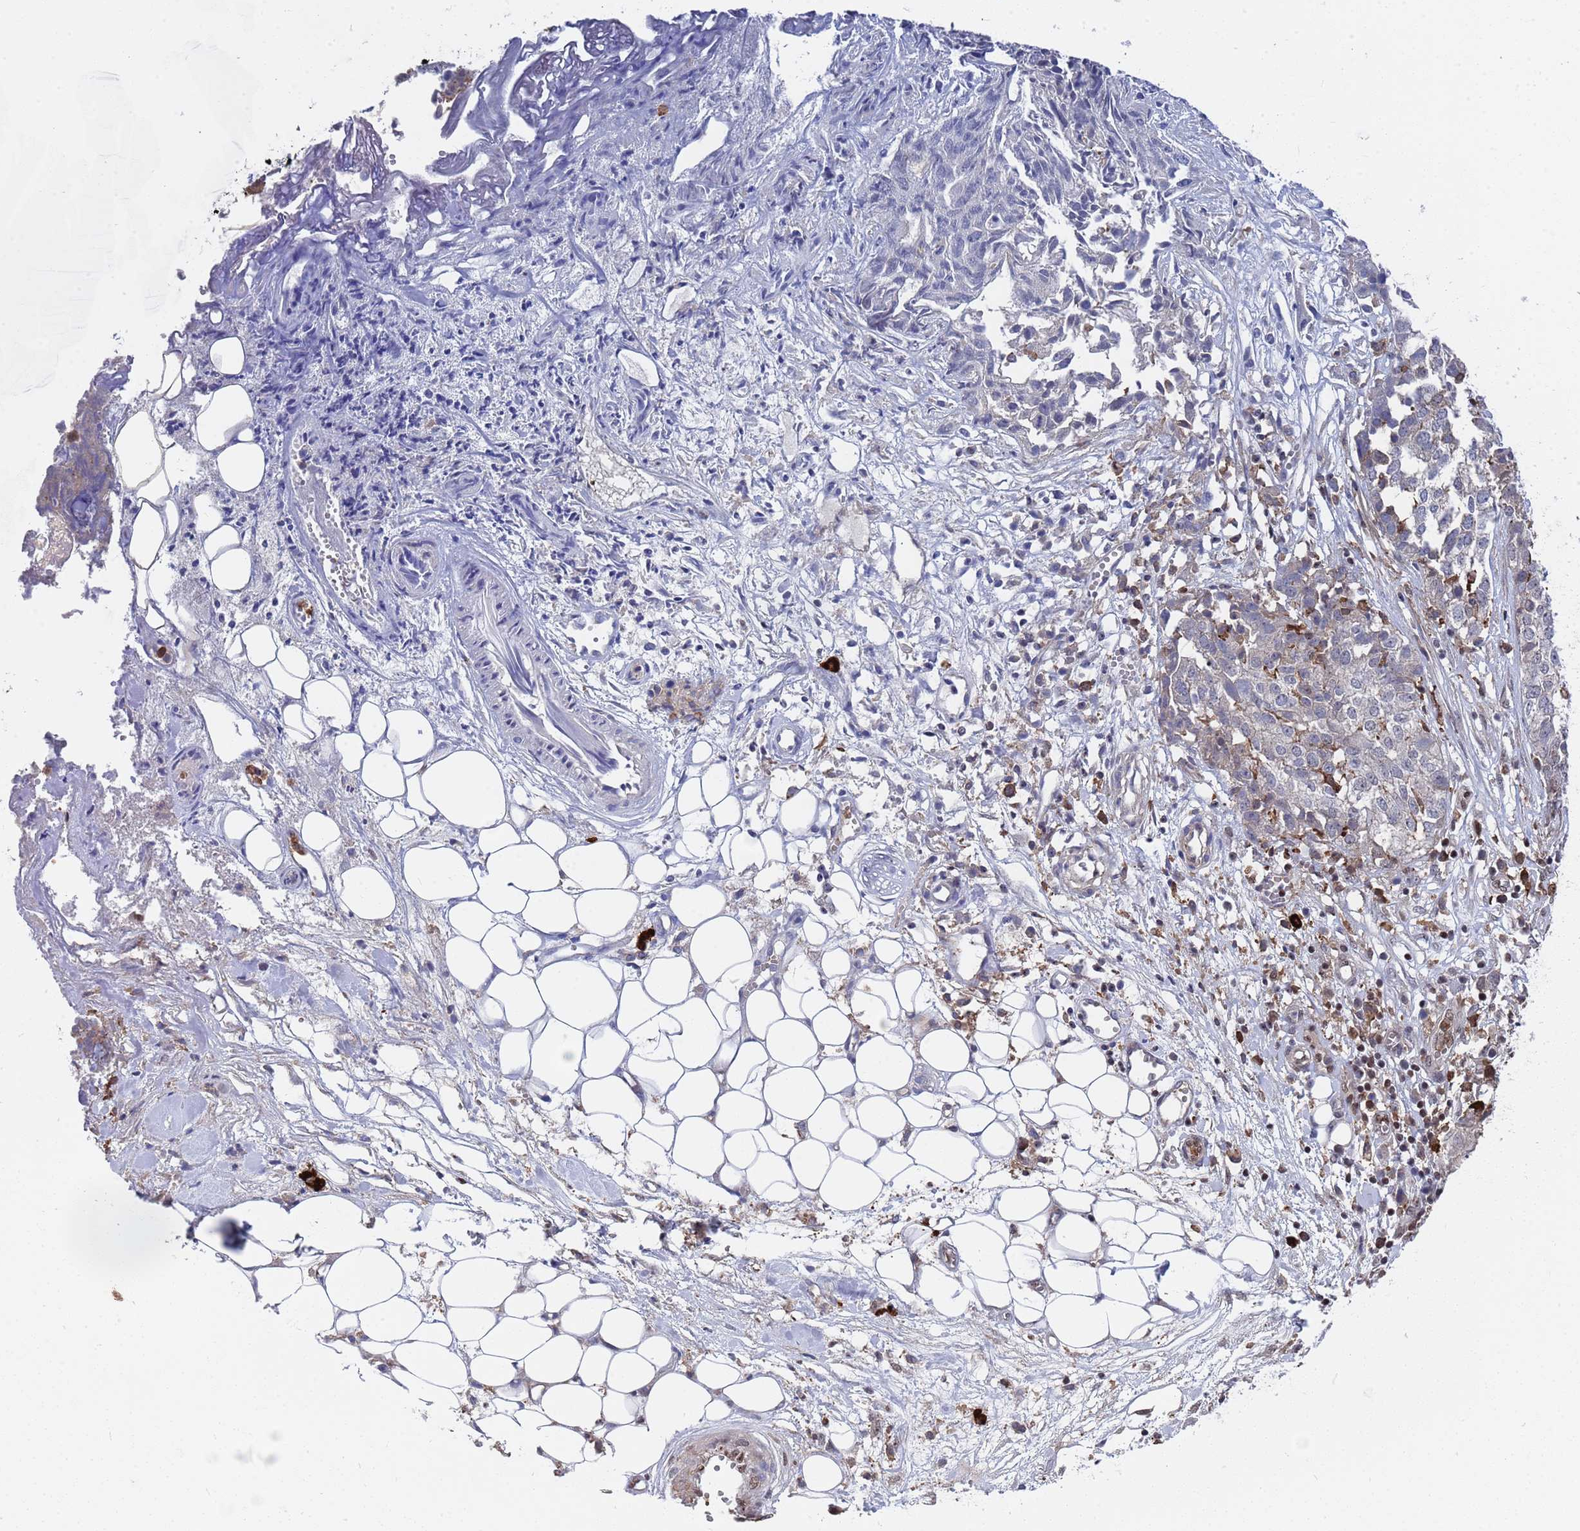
{"staining": {"intensity": "moderate", "quantity": "25%-75%", "location": "nuclear"}, "tissue": "ovarian cancer", "cell_type": "Tumor cells", "image_type": "cancer", "snomed": [{"axis": "morphology", "description": "Cystadenocarcinoma, serous, NOS"}, {"axis": "topography", "description": "Soft tissue"}, {"axis": "topography", "description": "Ovary"}], "caption": "IHC photomicrograph of neoplastic tissue: human serous cystadenocarcinoma (ovarian) stained using immunohistochemistry (IHC) reveals medium levels of moderate protein expression localized specifically in the nuclear of tumor cells, appearing as a nuclear brown color.", "gene": "TMBIM6", "patient": {"sex": "female", "age": 57}}